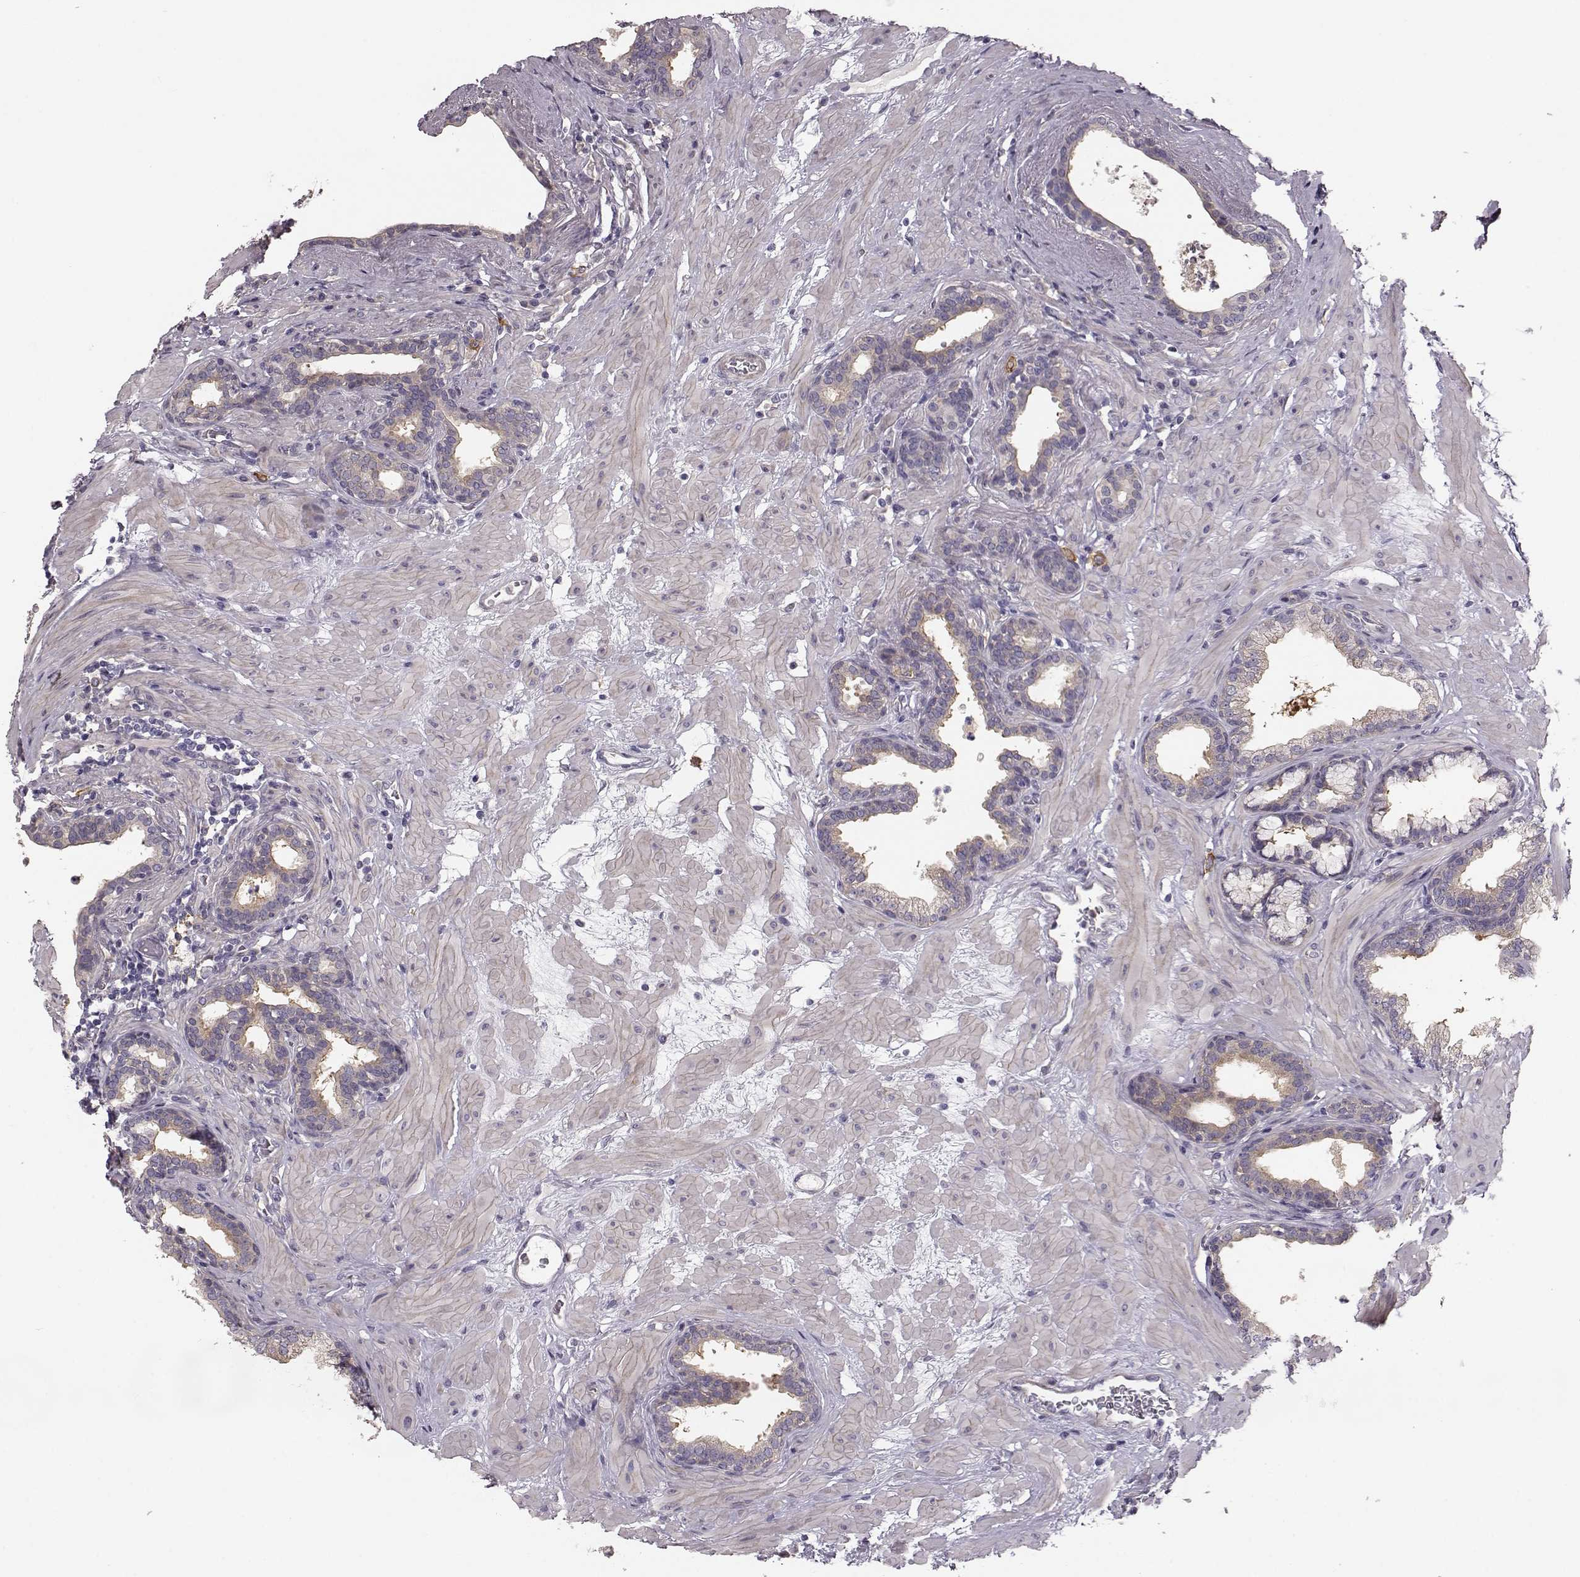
{"staining": {"intensity": "negative", "quantity": "none", "location": "none"}, "tissue": "prostate", "cell_type": "Glandular cells", "image_type": "normal", "snomed": [{"axis": "morphology", "description": "Normal tissue, NOS"}, {"axis": "topography", "description": "Prostate"}], "caption": "High power microscopy micrograph of an IHC micrograph of benign prostate, revealing no significant expression in glandular cells.", "gene": "GPR50", "patient": {"sex": "male", "age": 37}}